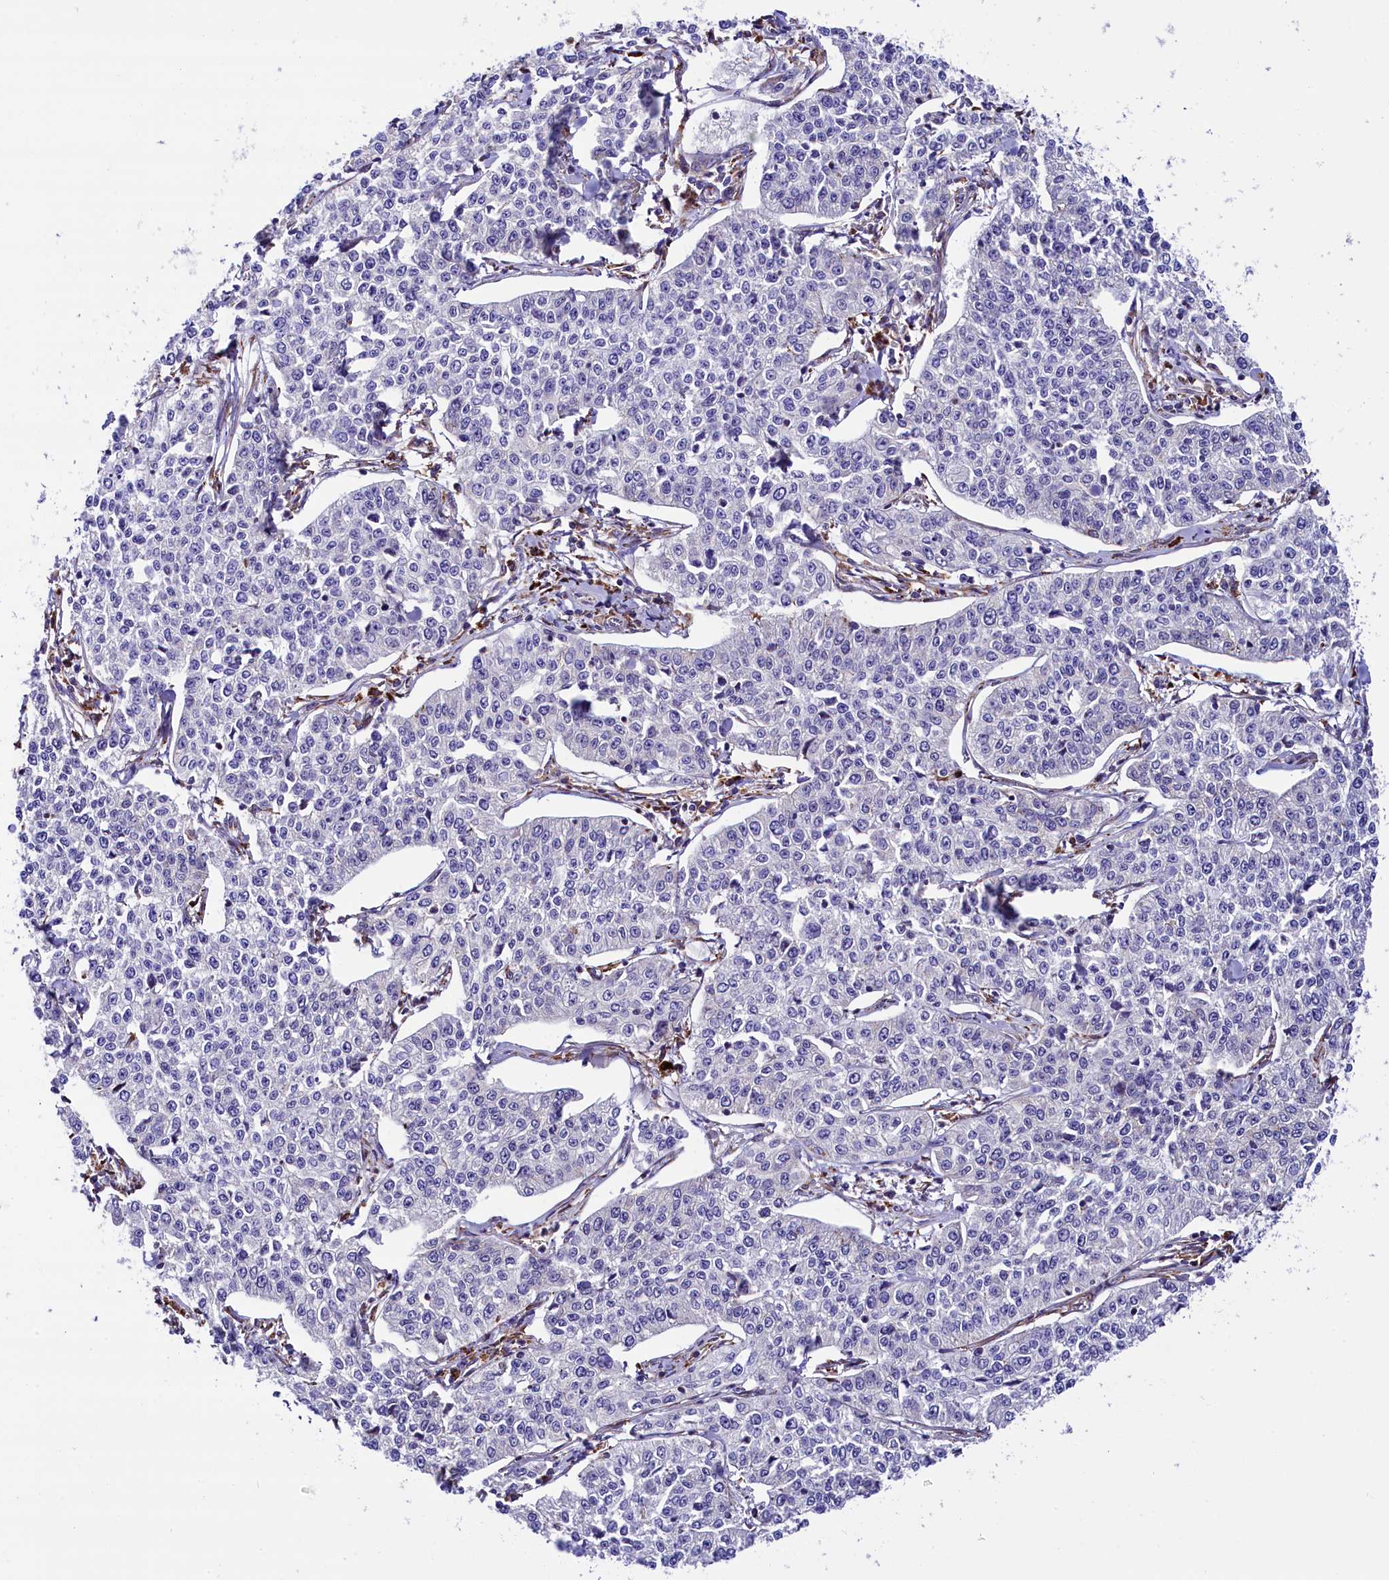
{"staining": {"intensity": "negative", "quantity": "none", "location": "none"}, "tissue": "cervical cancer", "cell_type": "Tumor cells", "image_type": "cancer", "snomed": [{"axis": "morphology", "description": "Squamous cell carcinoma, NOS"}, {"axis": "topography", "description": "Cervix"}], "caption": "Protein analysis of squamous cell carcinoma (cervical) reveals no significant staining in tumor cells. (DAB immunohistochemistry (IHC), high magnification).", "gene": "CMTR2", "patient": {"sex": "female", "age": 35}}